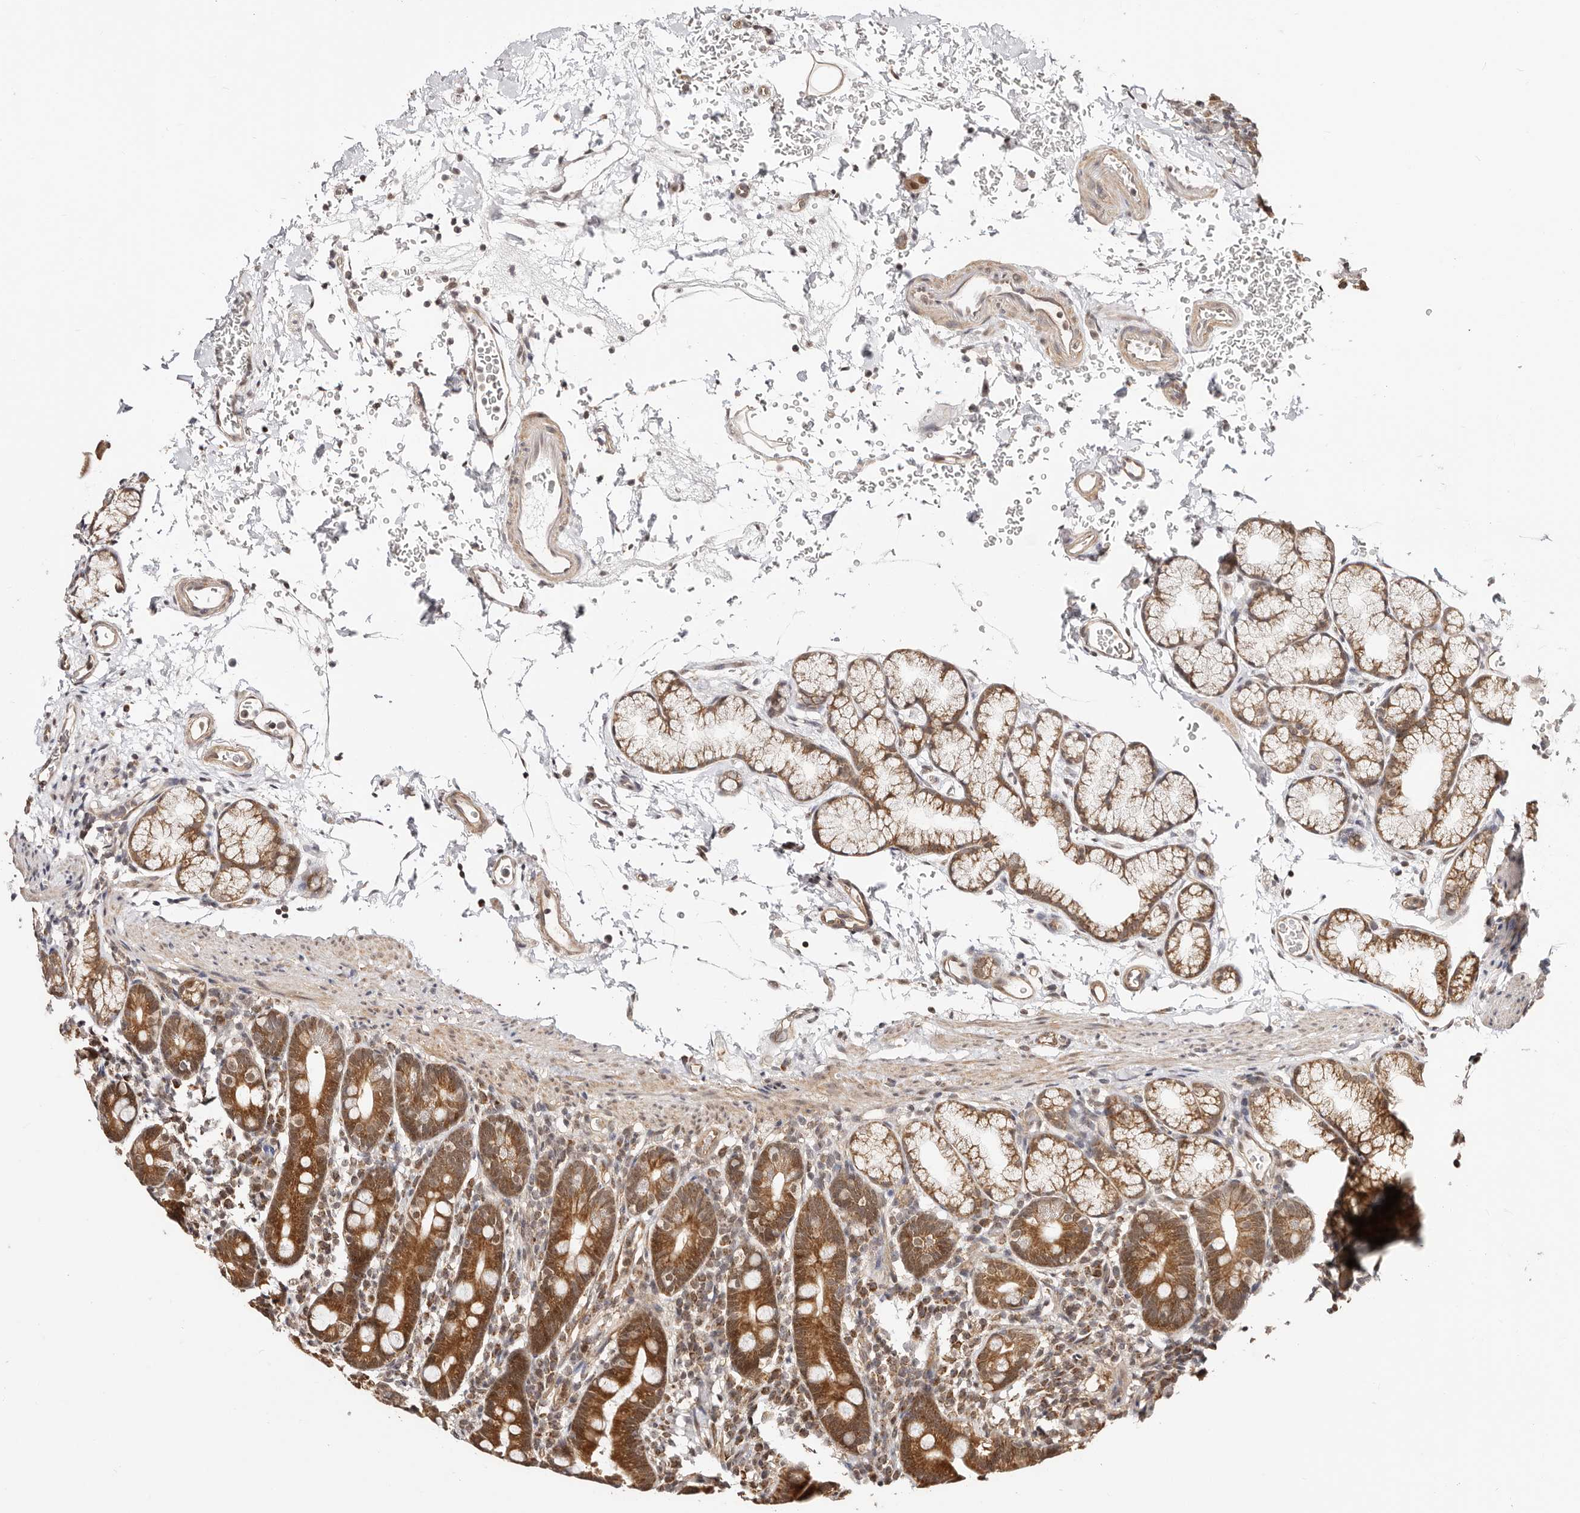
{"staining": {"intensity": "moderate", "quantity": ">75%", "location": "cytoplasmic/membranous"}, "tissue": "duodenum", "cell_type": "Glandular cells", "image_type": "normal", "snomed": [{"axis": "morphology", "description": "Normal tissue, NOS"}, {"axis": "topography", "description": "Duodenum"}], "caption": "Duodenum was stained to show a protein in brown. There is medium levels of moderate cytoplasmic/membranous positivity in about >75% of glandular cells. The staining is performed using DAB (3,3'-diaminobenzidine) brown chromogen to label protein expression. The nuclei are counter-stained blue using hematoxylin.", "gene": "CTNNBL1", "patient": {"sex": "male", "age": 54}}